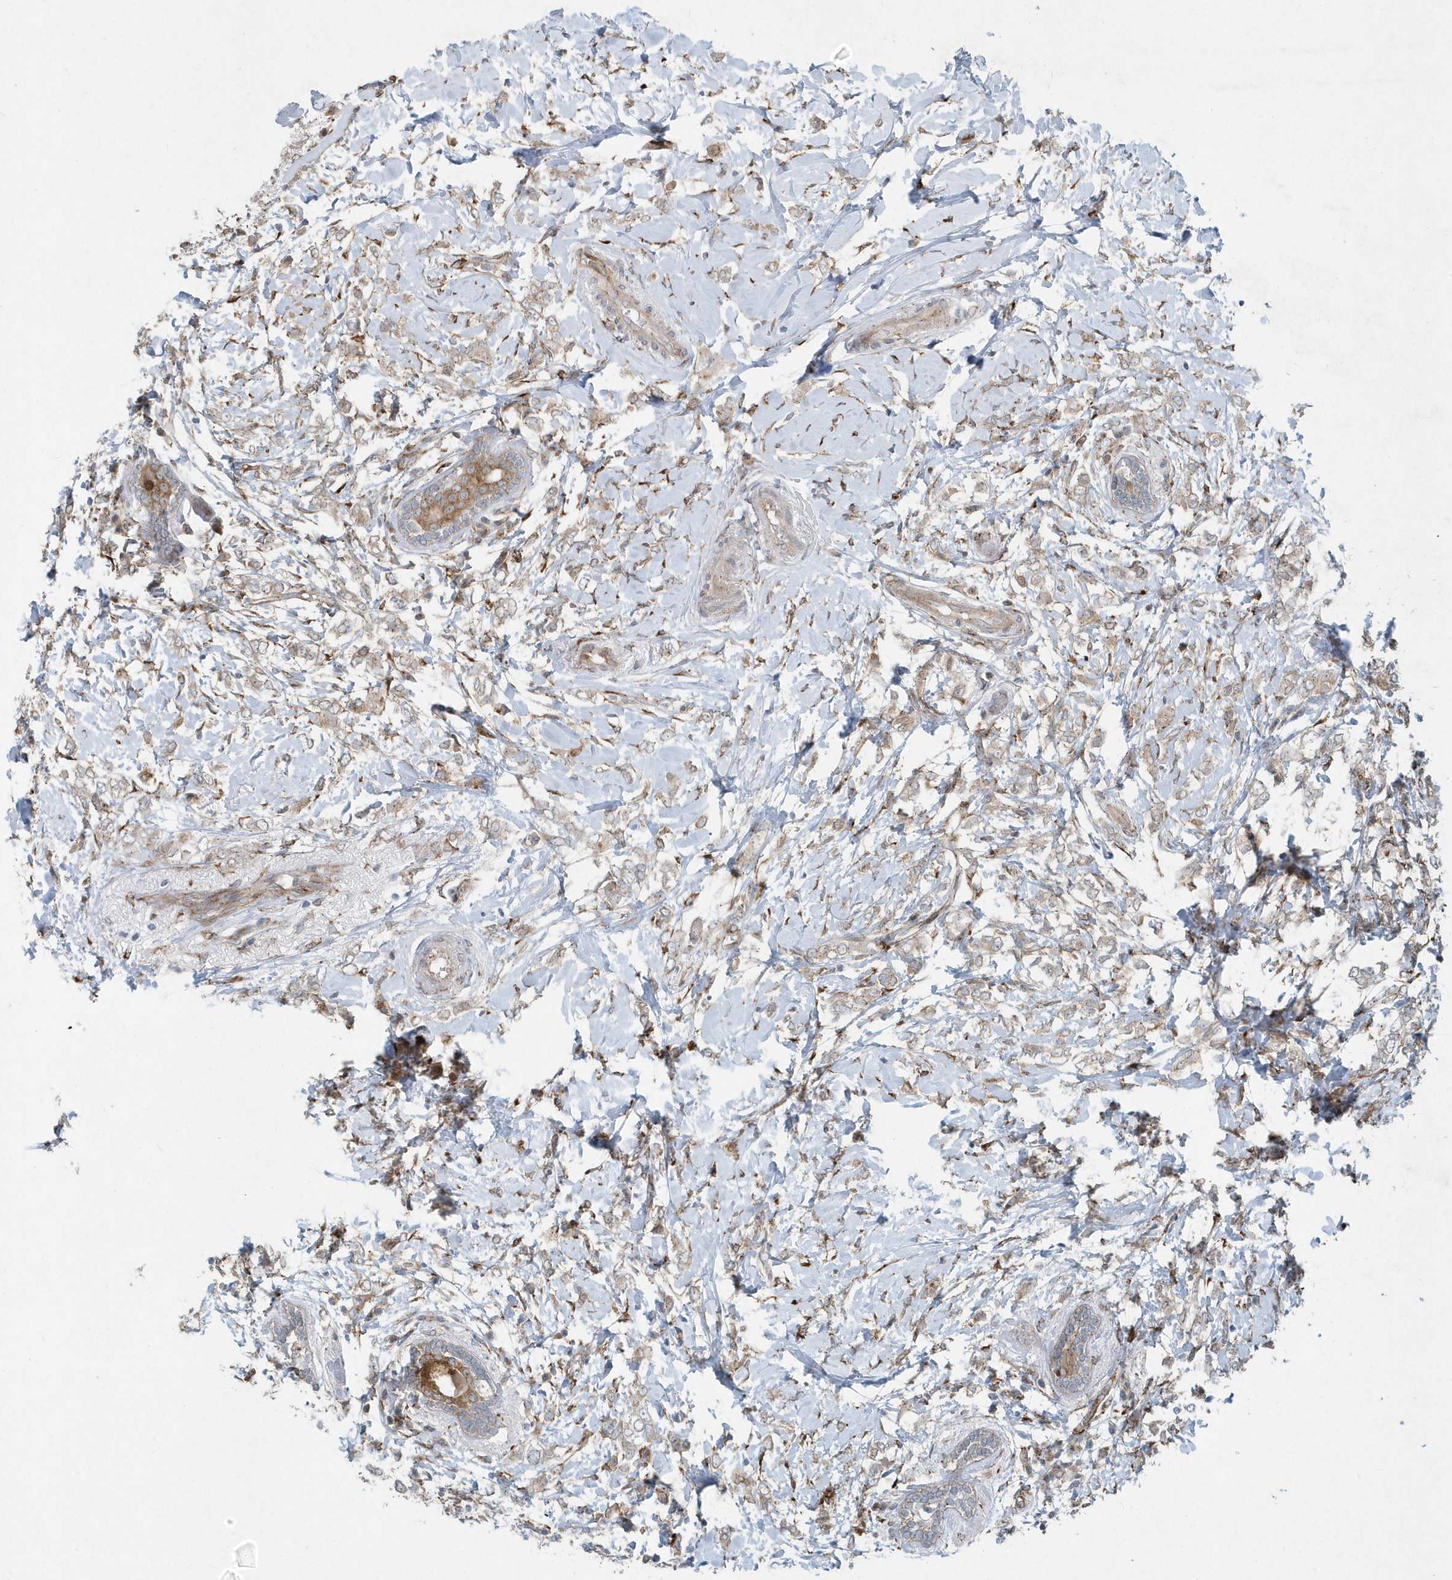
{"staining": {"intensity": "weak", "quantity": ">75%", "location": "cytoplasmic/membranous"}, "tissue": "breast cancer", "cell_type": "Tumor cells", "image_type": "cancer", "snomed": [{"axis": "morphology", "description": "Normal tissue, NOS"}, {"axis": "morphology", "description": "Lobular carcinoma"}, {"axis": "topography", "description": "Breast"}], "caption": "The immunohistochemical stain highlights weak cytoplasmic/membranous expression in tumor cells of breast cancer tissue. (DAB (3,3'-diaminobenzidine) IHC with brightfield microscopy, high magnification).", "gene": "FAM98A", "patient": {"sex": "female", "age": 47}}